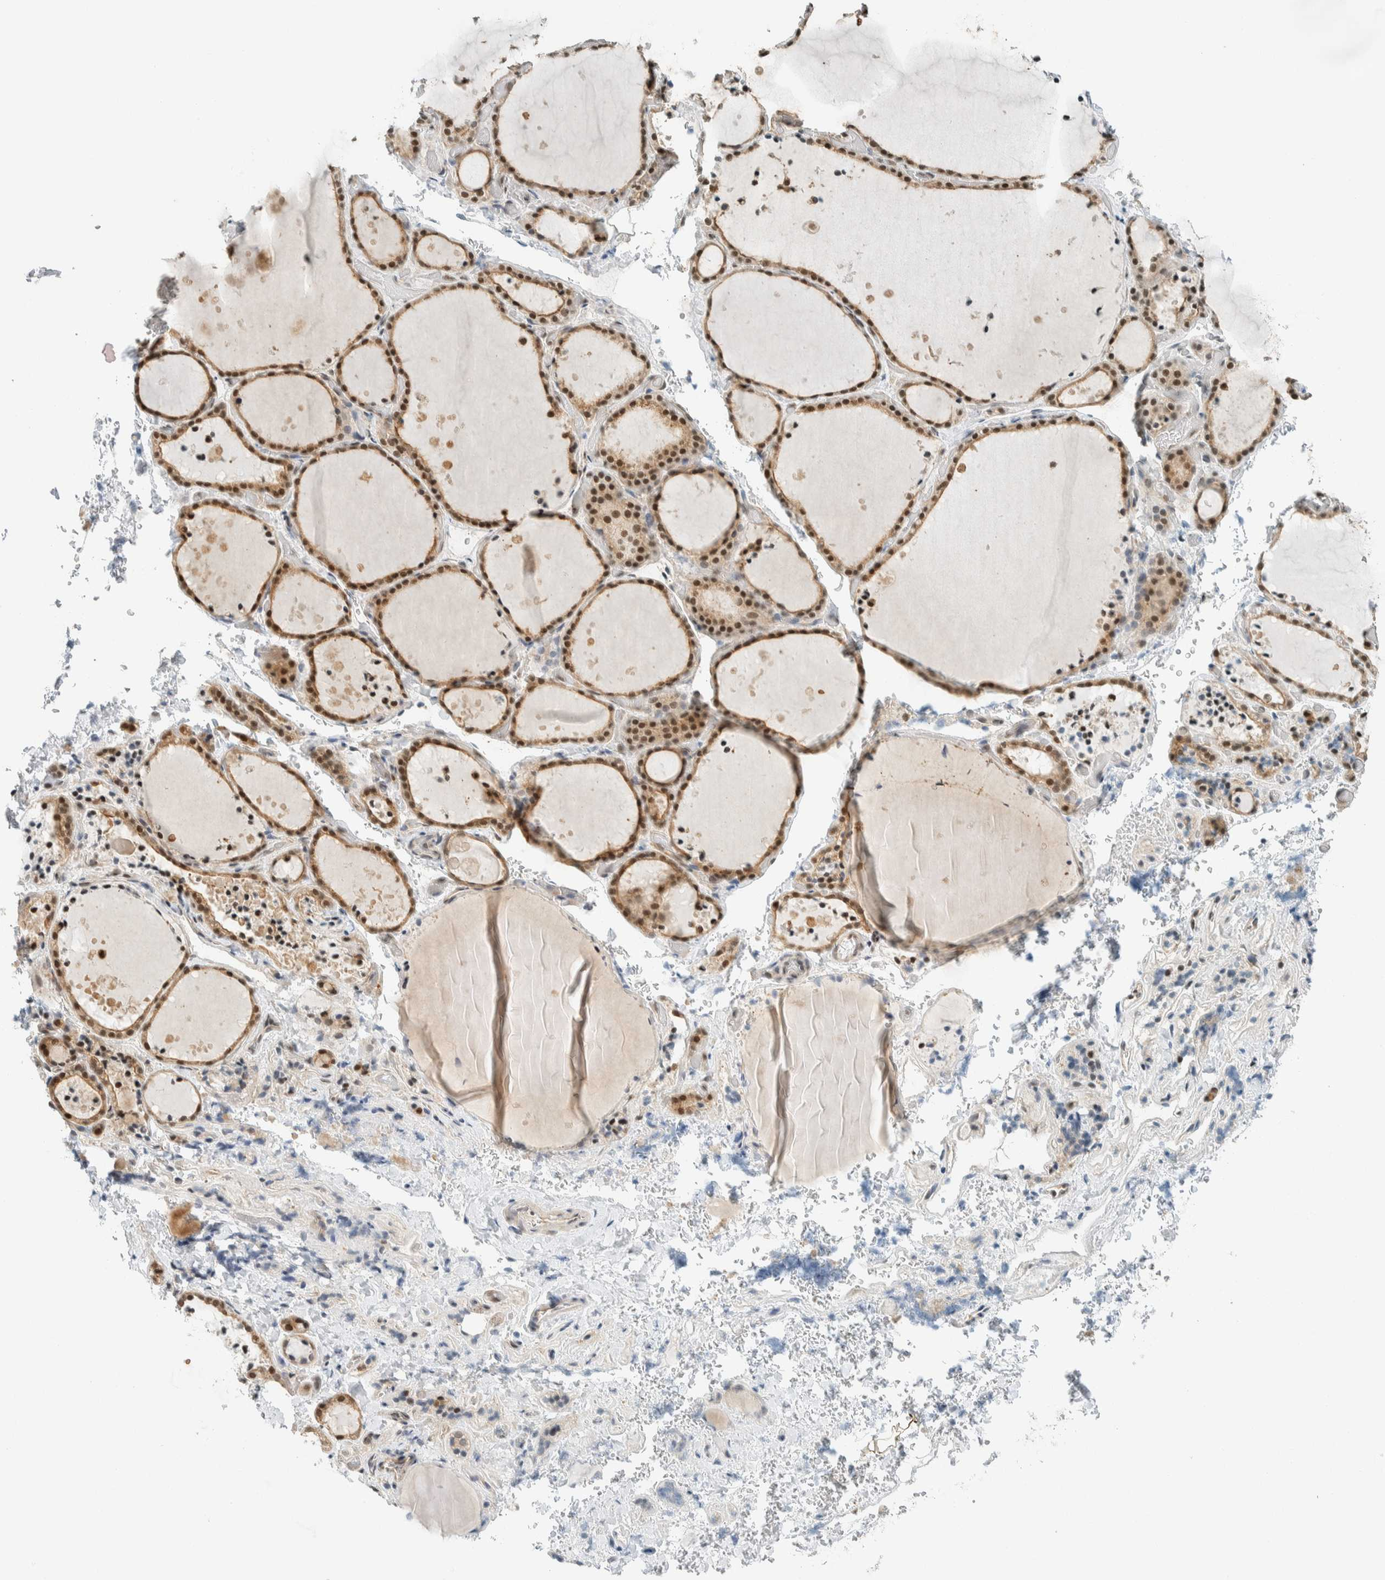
{"staining": {"intensity": "moderate", "quantity": ">75%", "location": "cytoplasmic/membranous,nuclear"}, "tissue": "thyroid gland", "cell_type": "Glandular cells", "image_type": "normal", "snomed": [{"axis": "morphology", "description": "Normal tissue, NOS"}, {"axis": "topography", "description": "Thyroid gland"}], "caption": "Approximately >75% of glandular cells in unremarkable thyroid gland display moderate cytoplasmic/membranous,nuclear protein positivity as visualized by brown immunohistochemical staining.", "gene": "NIBAN2", "patient": {"sex": "female", "age": 44}}